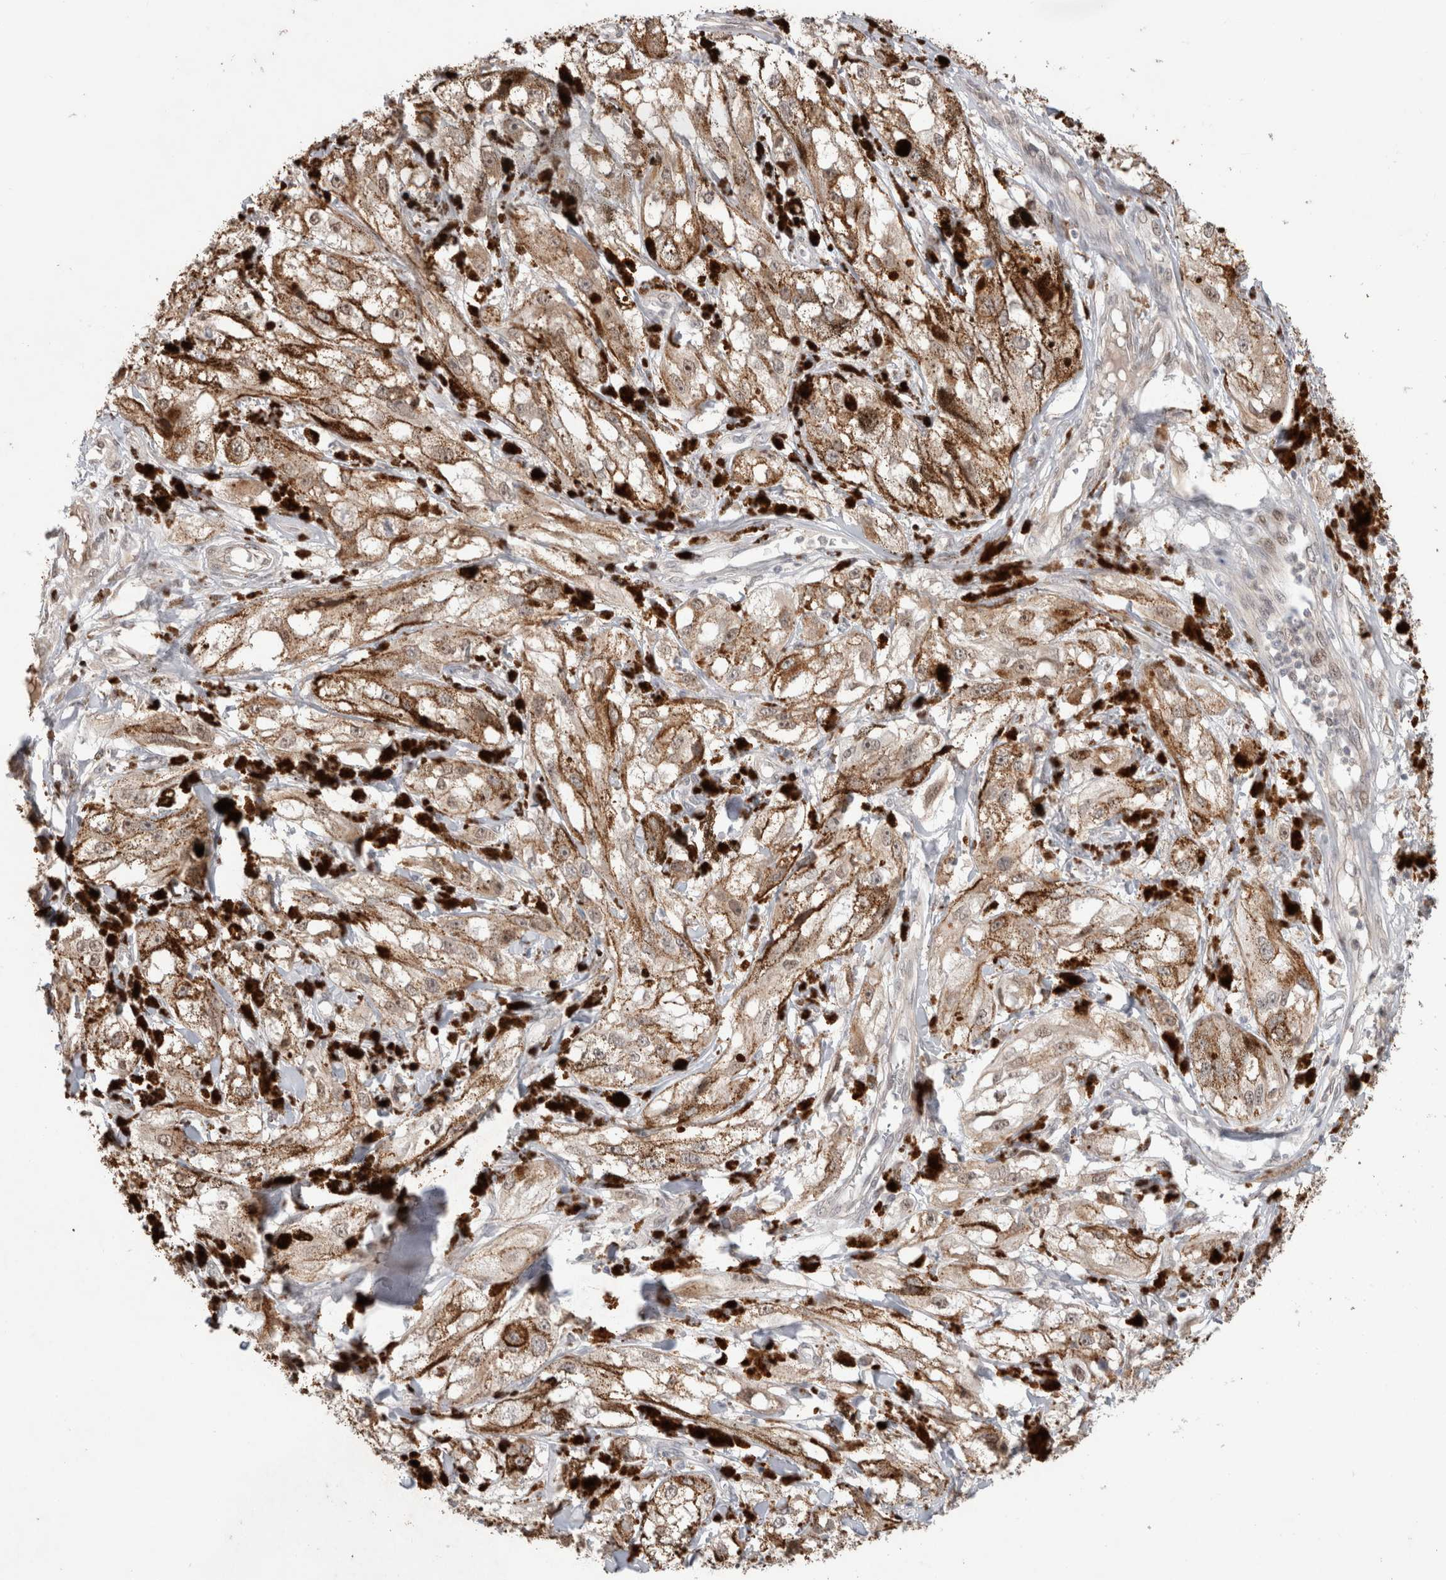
{"staining": {"intensity": "negative", "quantity": "none", "location": "none"}, "tissue": "melanoma", "cell_type": "Tumor cells", "image_type": "cancer", "snomed": [{"axis": "morphology", "description": "Malignant melanoma, NOS"}, {"axis": "topography", "description": "Skin"}], "caption": "The histopathology image demonstrates no staining of tumor cells in melanoma.", "gene": "SYDE2", "patient": {"sex": "male", "age": 88}}